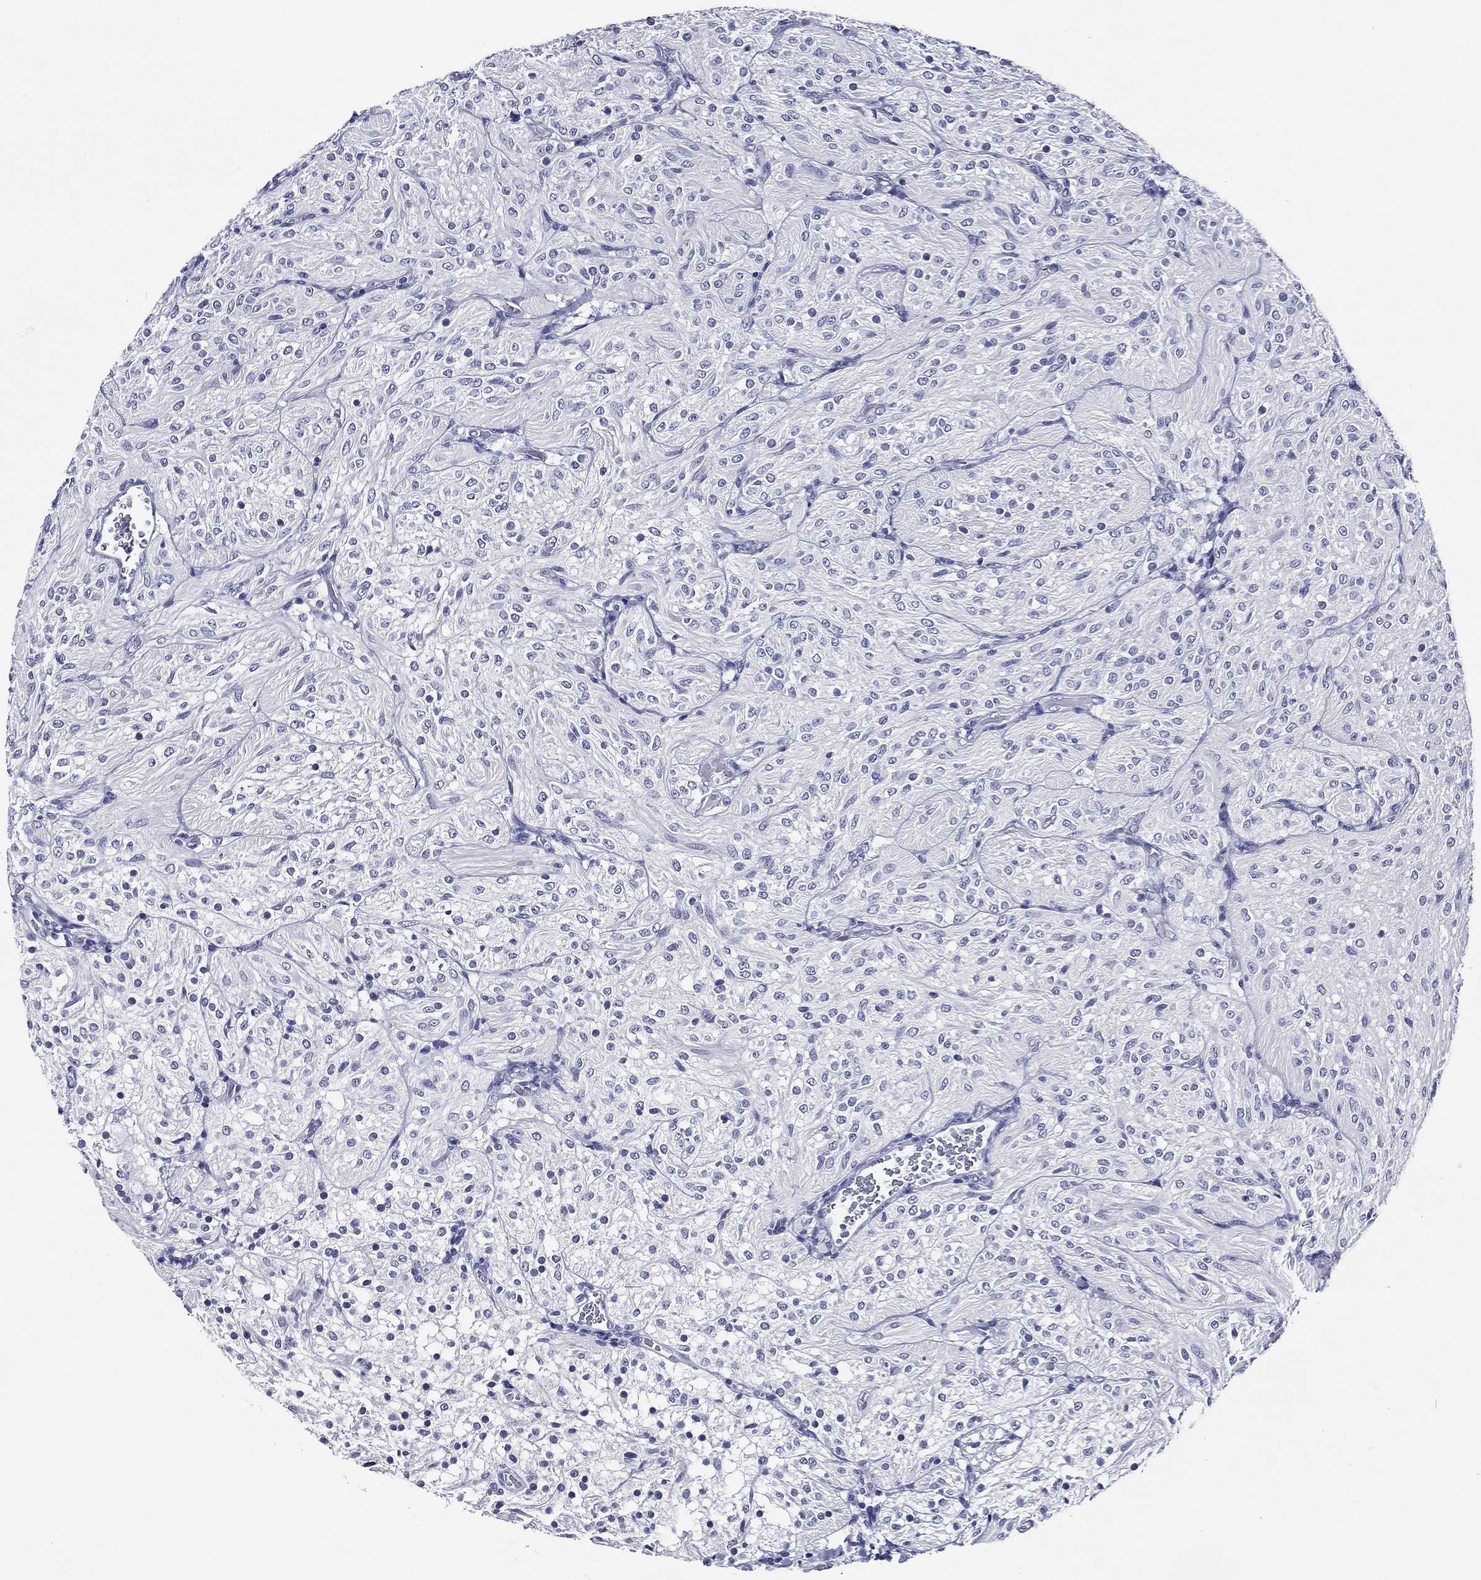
{"staining": {"intensity": "negative", "quantity": "none", "location": "none"}, "tissue": "glioma", "cell_type": "Tumor cells", "image_type": "cancer", "snomed": [{"axis": "morphology", "description": "Glioma, malignant, Low grade"}, {"axis": "topography", "description": "Brain"}], "caption": "Human glioma stained for a protein using immunohistochemistry shows no staining in tumor cells.", "gene": "ACE2", "patient": {"sex": "male", "age": 3}}